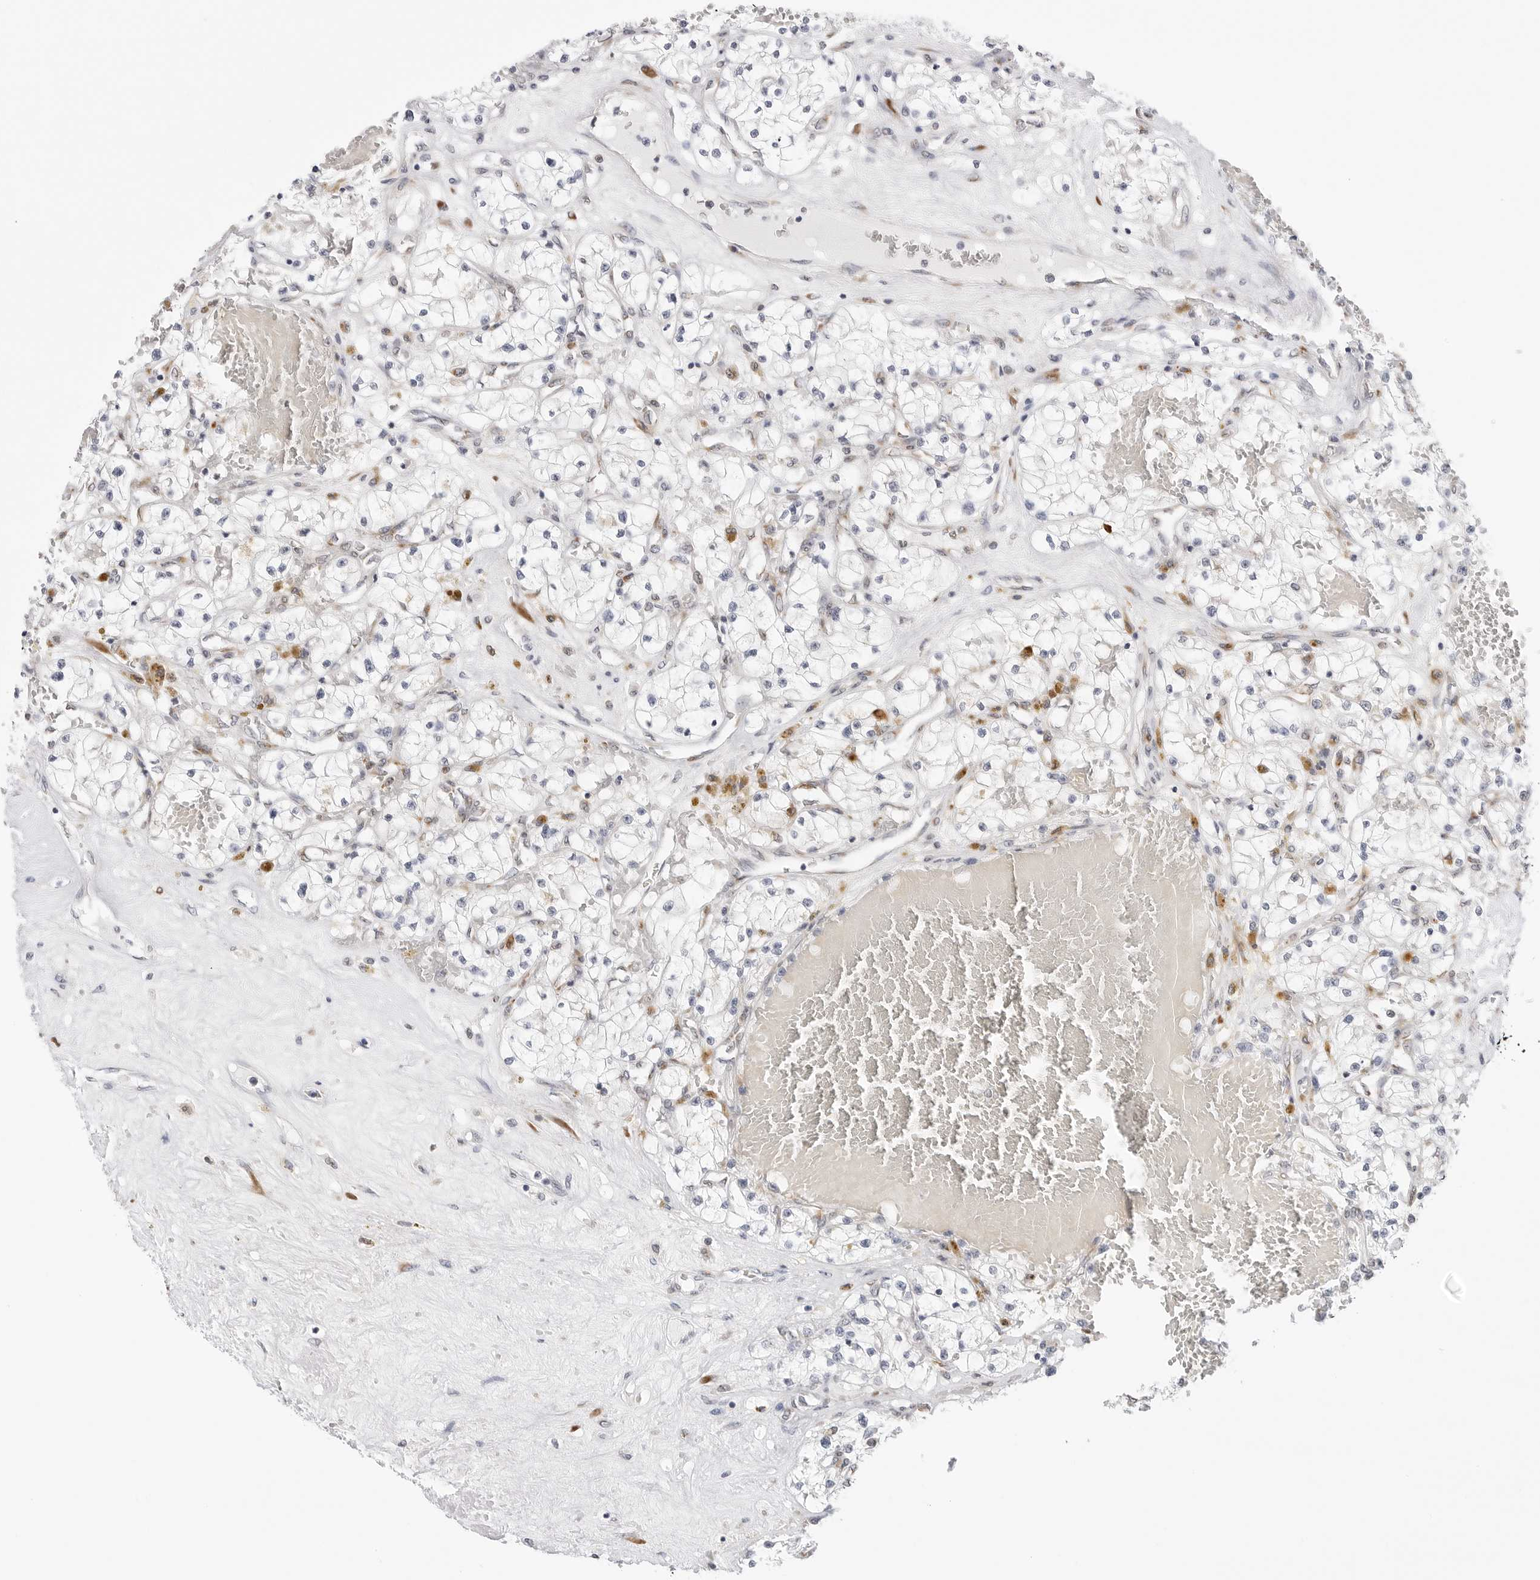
{"staining": {"intensity": "negative", "quantity": "none", "location": "none"}, "tissue": "renal cancer", "cell_type": "Tumor cells", "image_type": "cancer", "snomed": [{"axis": "morphology", "description": "Normal tissue, NOS"}, {"axis": "morphology", "description": "Adenocarcinoma, NOS"}, {"axis": "topography", "description": "Kidney"}], "caption": "High magnification brightfield microscopy of renal adenocarcinoma stained with DAB (3,3'-diaminobenzidine) (brown) and counterstained with hematoxylin (blue): tumor cells show no significant expression.", "gene": "RPN1", "patient": {"sex": "male", "age": 68}}